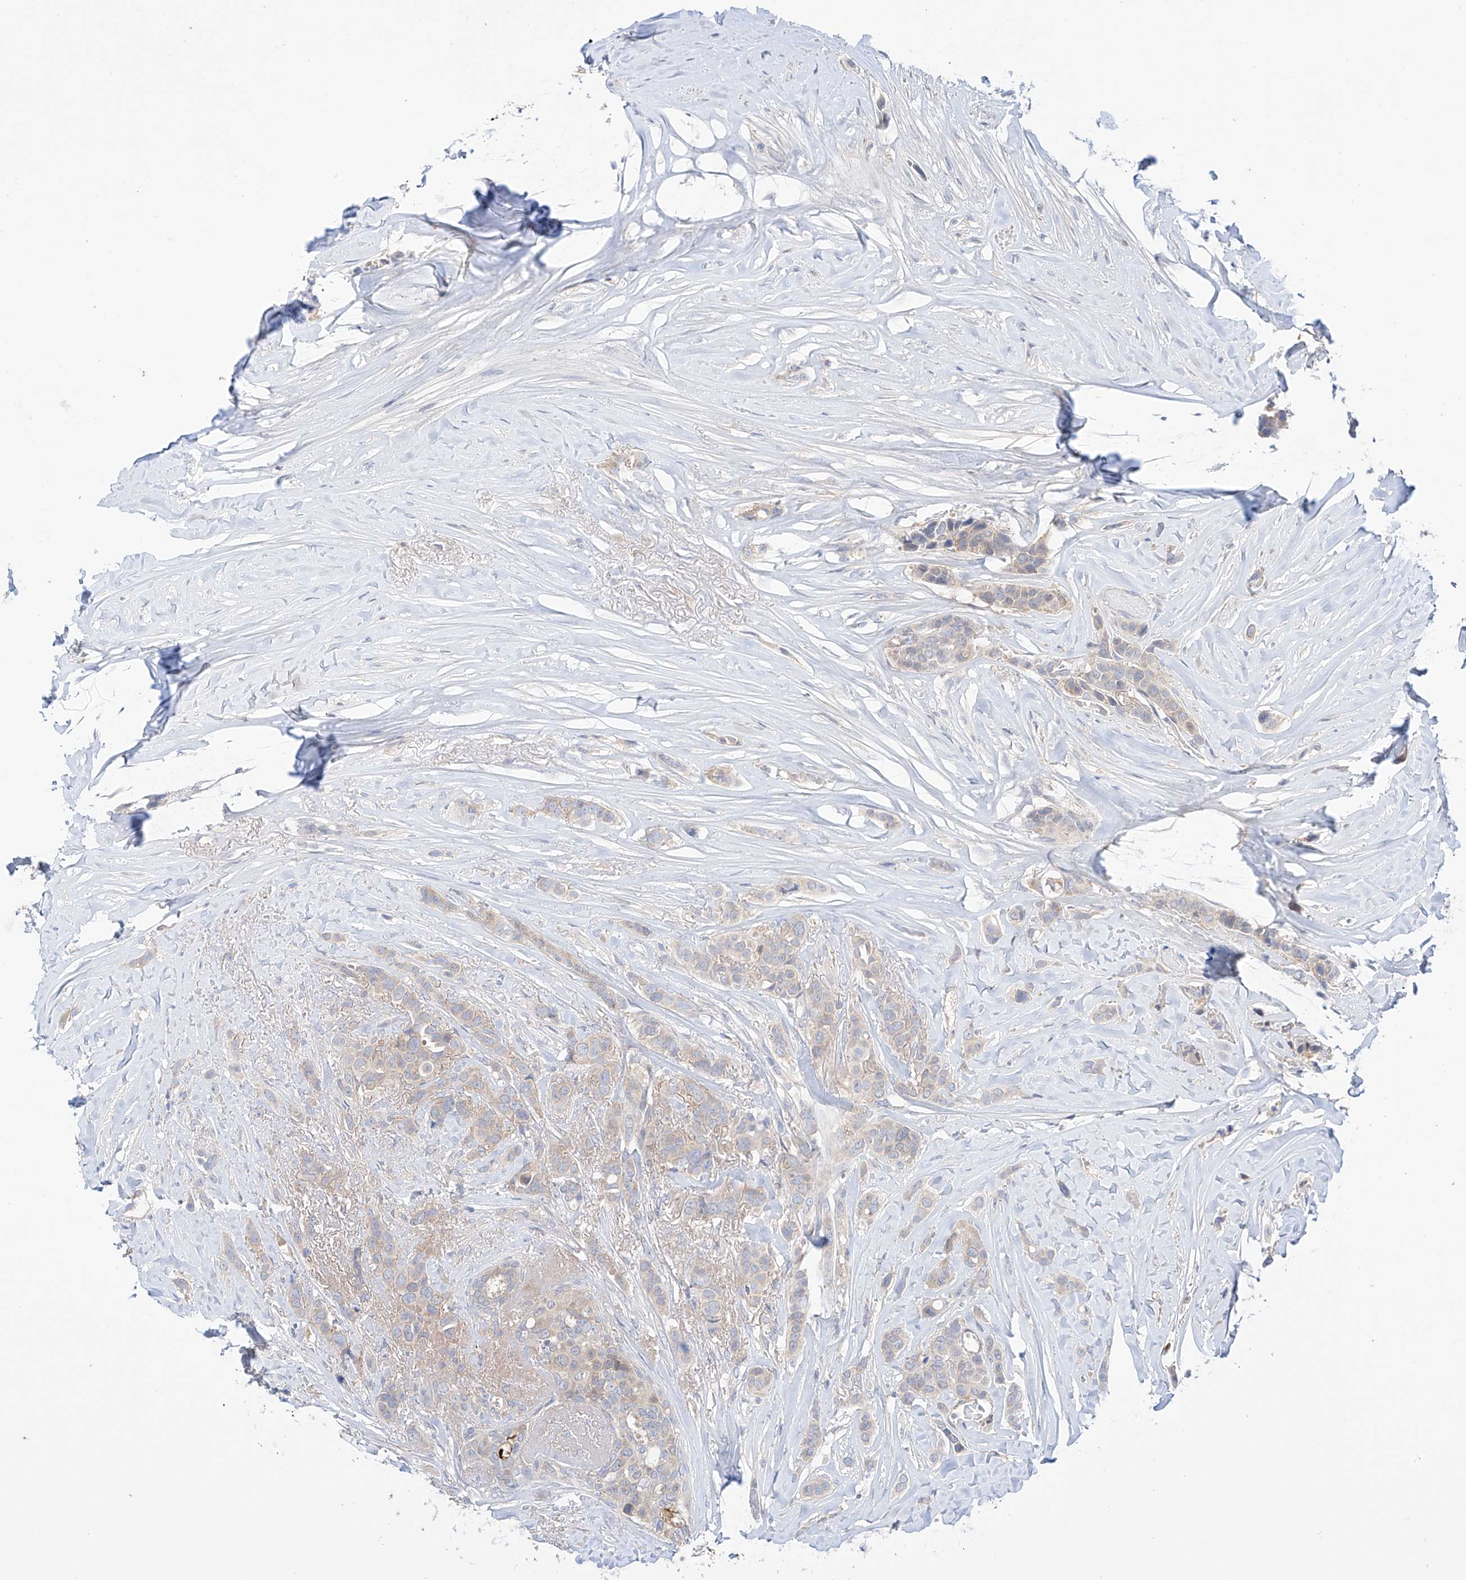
{"staining": {"intensity": "weak", "quantity": ">75%", "location": "cytoplasmic/membranous"}, "tissue": "breast cancer", "cell_type": "Tumor cells", "image_type": "cancer", "snomed": [{"axis": "morphology", "description": "Lobular carcinoma"}, {"axis": "topography", "description": "Breast"}], "caption": "Immunohistochemistry (DAB) staining of human breast cancer (lobular carcinoma) shows weak cytoplasmic/membranous protein staining in approximately >75% of tumor cells.", "gene": "PGGT1B", "patient": {"sex": "female", "age": 51}}